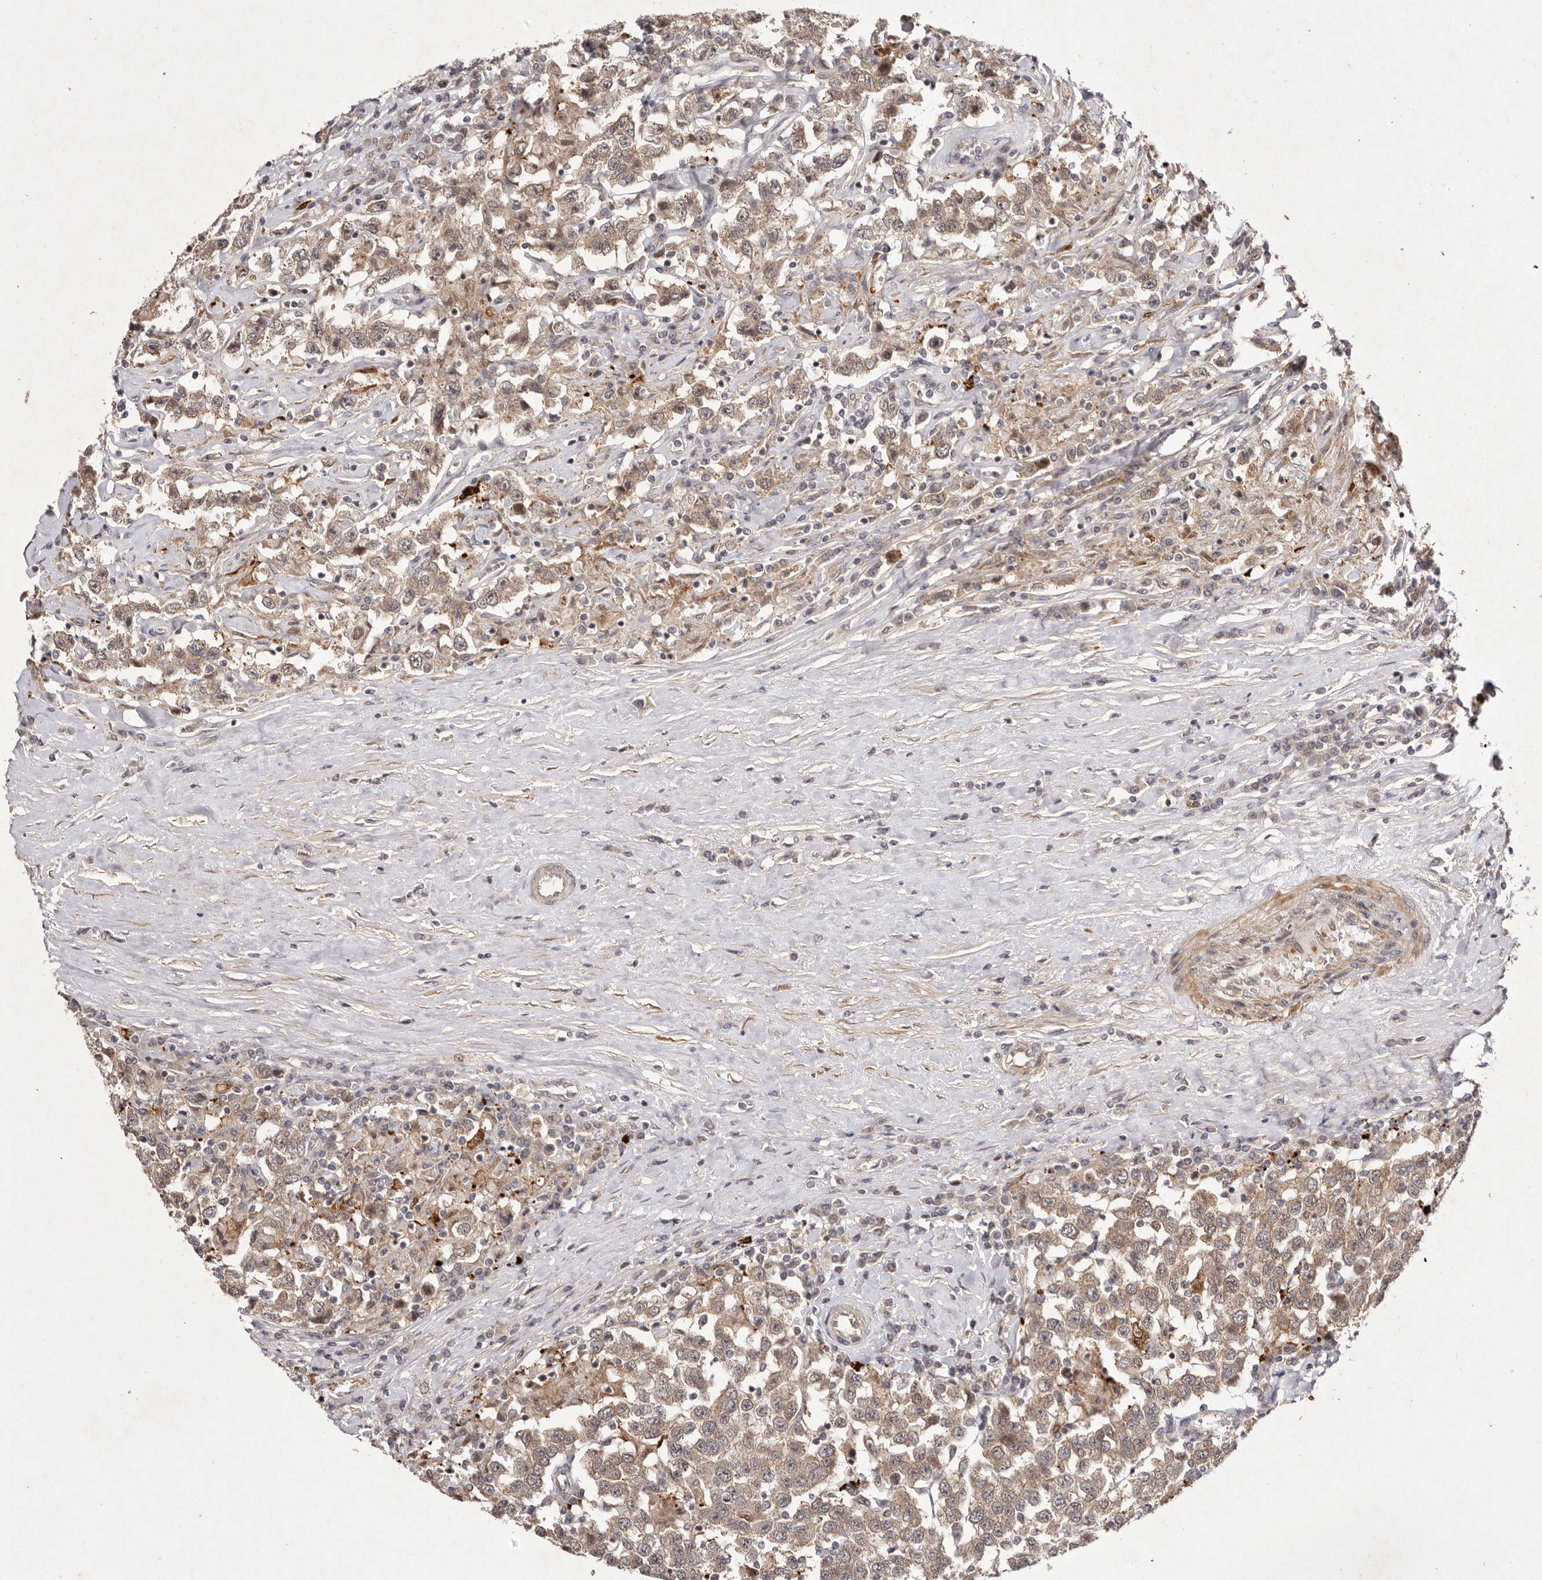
{"staining": {"intensity": "moderate", "quantity": ">75%", "location": "cytoplasmic/membranous"}, "tissue": "testis cancer", "cell_type": "Tumor cells", "image_type": "cancer", "snomed": [{"axis": "morphology", "description": "Seminoma, NOS"}, {"axis": "topography", "description": "Testis"}], "caption": "About >75% of tumor cells in human seminoma (testis) show moderate cytoplasmic/membranous protein positivity as visualized by brown immunohistochemical staining.", "gene": "BUD31", "patient": {"sex": "male", "age": 41}}